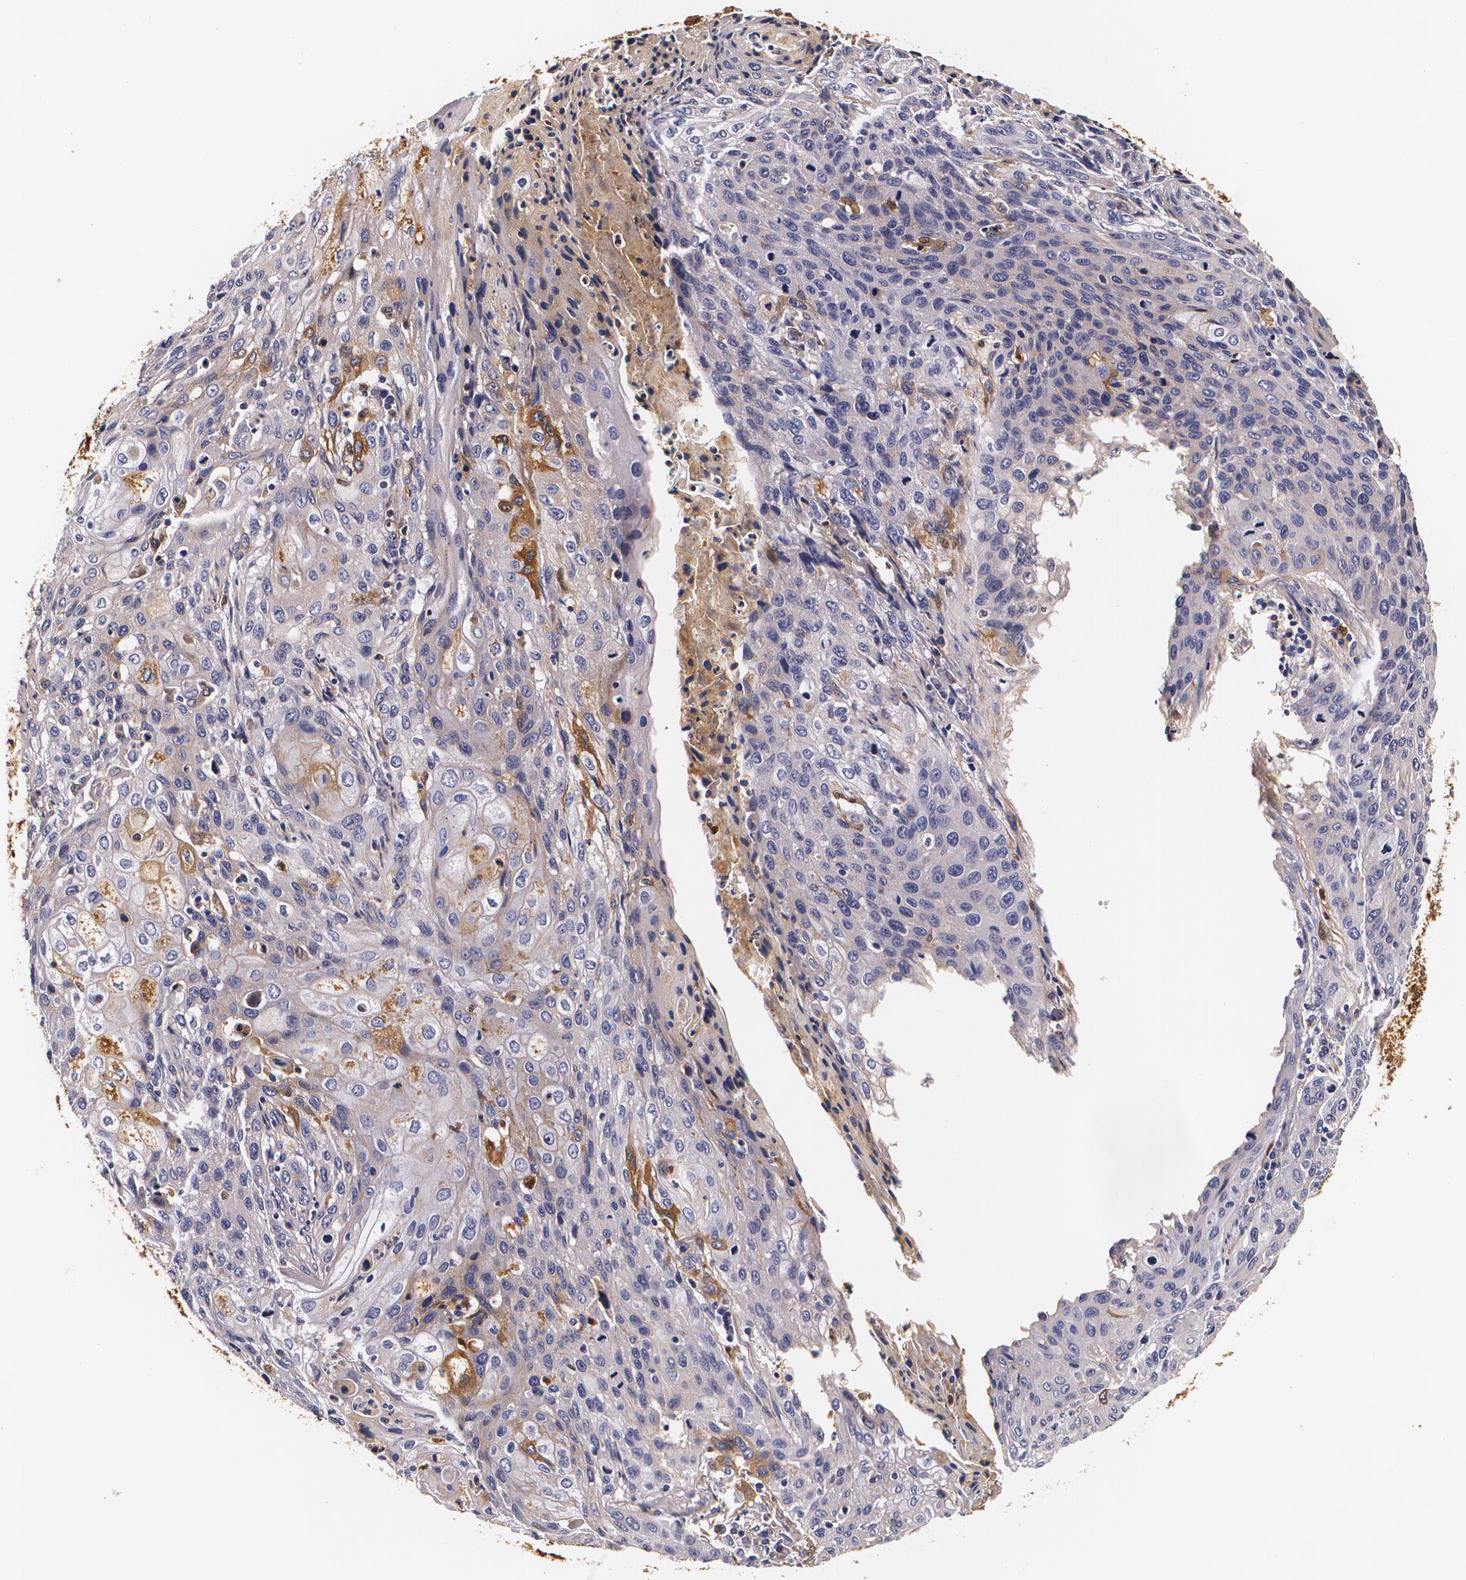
{"staining": {"intensity": "weak", "quantity": "<25%", "location": "cytoplasmic/membranous"}, "tissue": "cervical cancer", "cell_type": "Tumor cells", "image_type": "cancer", "snomed": [{"axis": "morphology", "description": "Squamous cell carcinoma, NOS"}, {"axis": "topography", "description": "Cervix"}], "caption": "Squamous cell carcinoma (cervical) was stained to show a protein in brown. There is no significant positivity in tumor cells.", "gene": "TTR", "patient": {"sex": "female", "age": 32}}